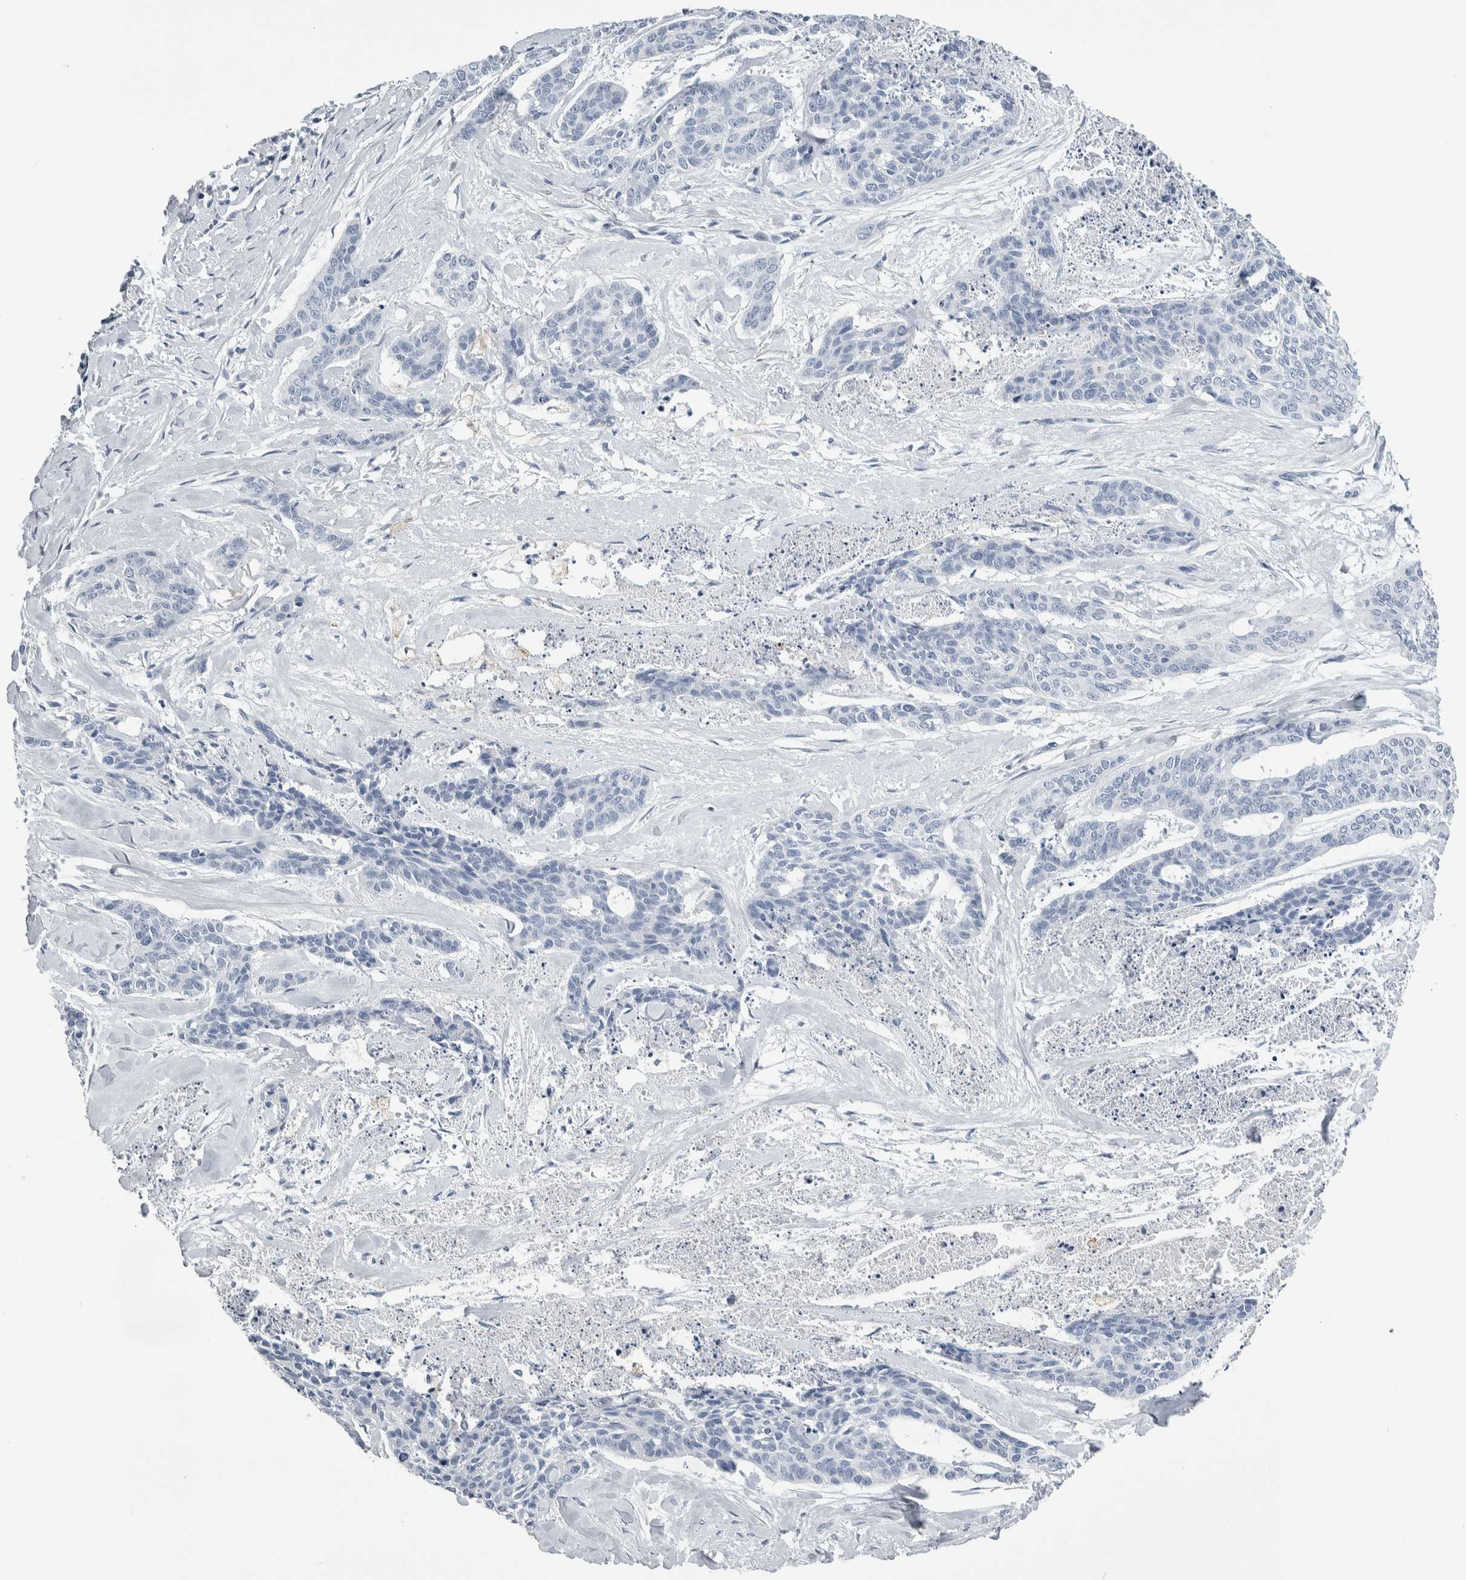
{"staining": {"intensity": "negative", "quantity": "none", "location": "none"}, "tissue": "skin cancer", "cell_type": "Tumor cells", "image_type": "cancer", "snomed": [{"axis": "morphology", "description": "Basal cell carcinoma"}, {"axis": "topography", "description": "Skin"}], "caption": "Immunohistochemistry image of neoplastic tissue: skin basal cell carcinoma stained with DAB displays no significant protein expression in tumor cells.", "gene": "SKAP2", "patient": {"sex": "female", "age": 64}}